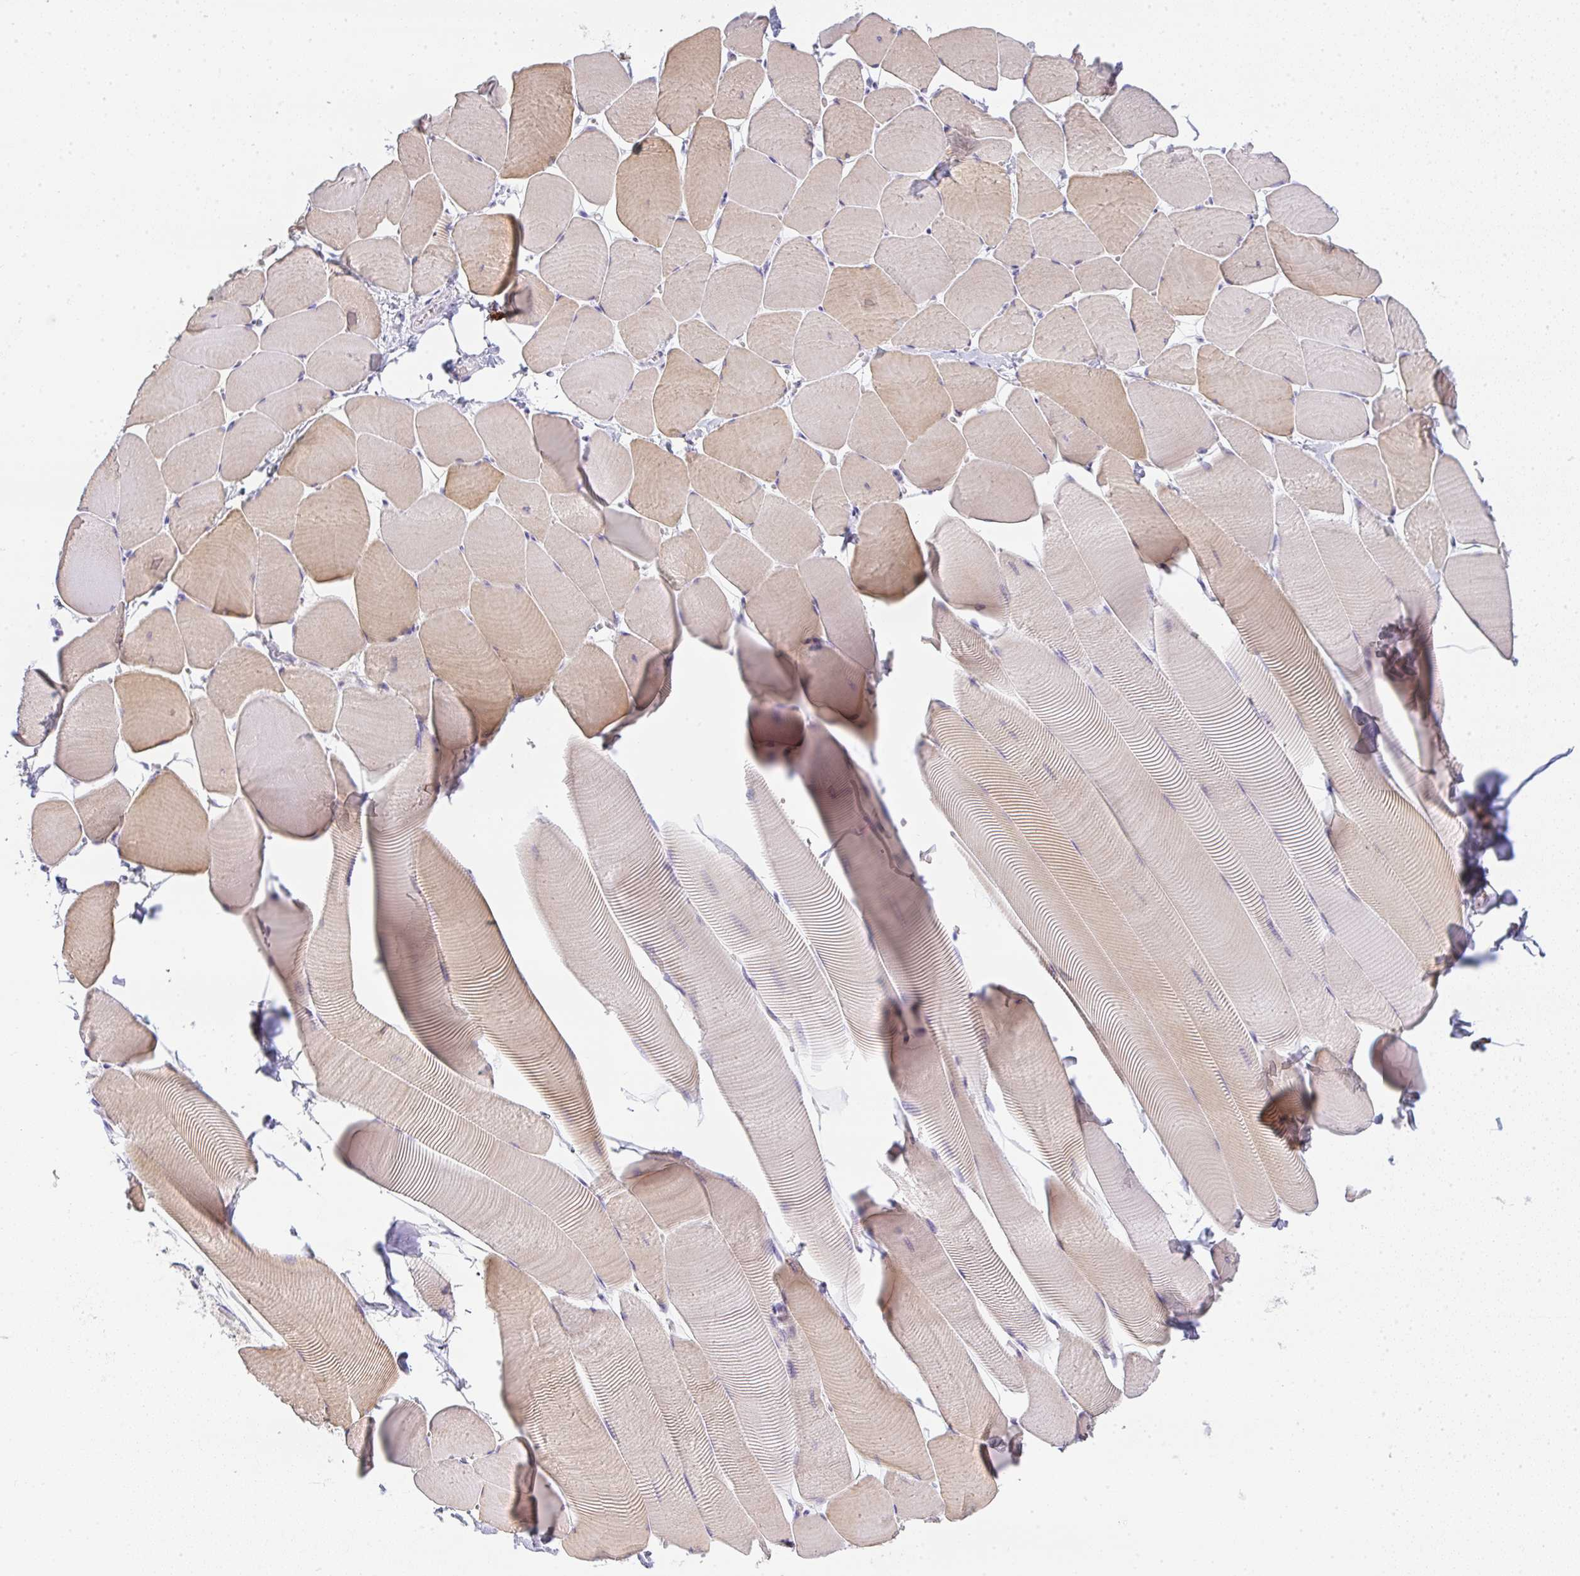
{"staining": {"intensity": "weak", "quantity": "25%-75%", "location": "cytoplasmic/membranous"}, "tissue": "skeletal muscle", "cell_type": "Myocytes", "image_type": "normal", "snomed": [{"axis": "morphology", "description": "Normal tissue, NOS"}, {"axis": "topography", "description": "Skeletal muscle"}], "caption": "Human skeletal muscle stained for a protein (brown) shows weak cytoplasmic/membranous positive staining in about 25%-75% of myocytes.", "gene": "LPAR4", "patient": {"sex": "male", "age": 25}}